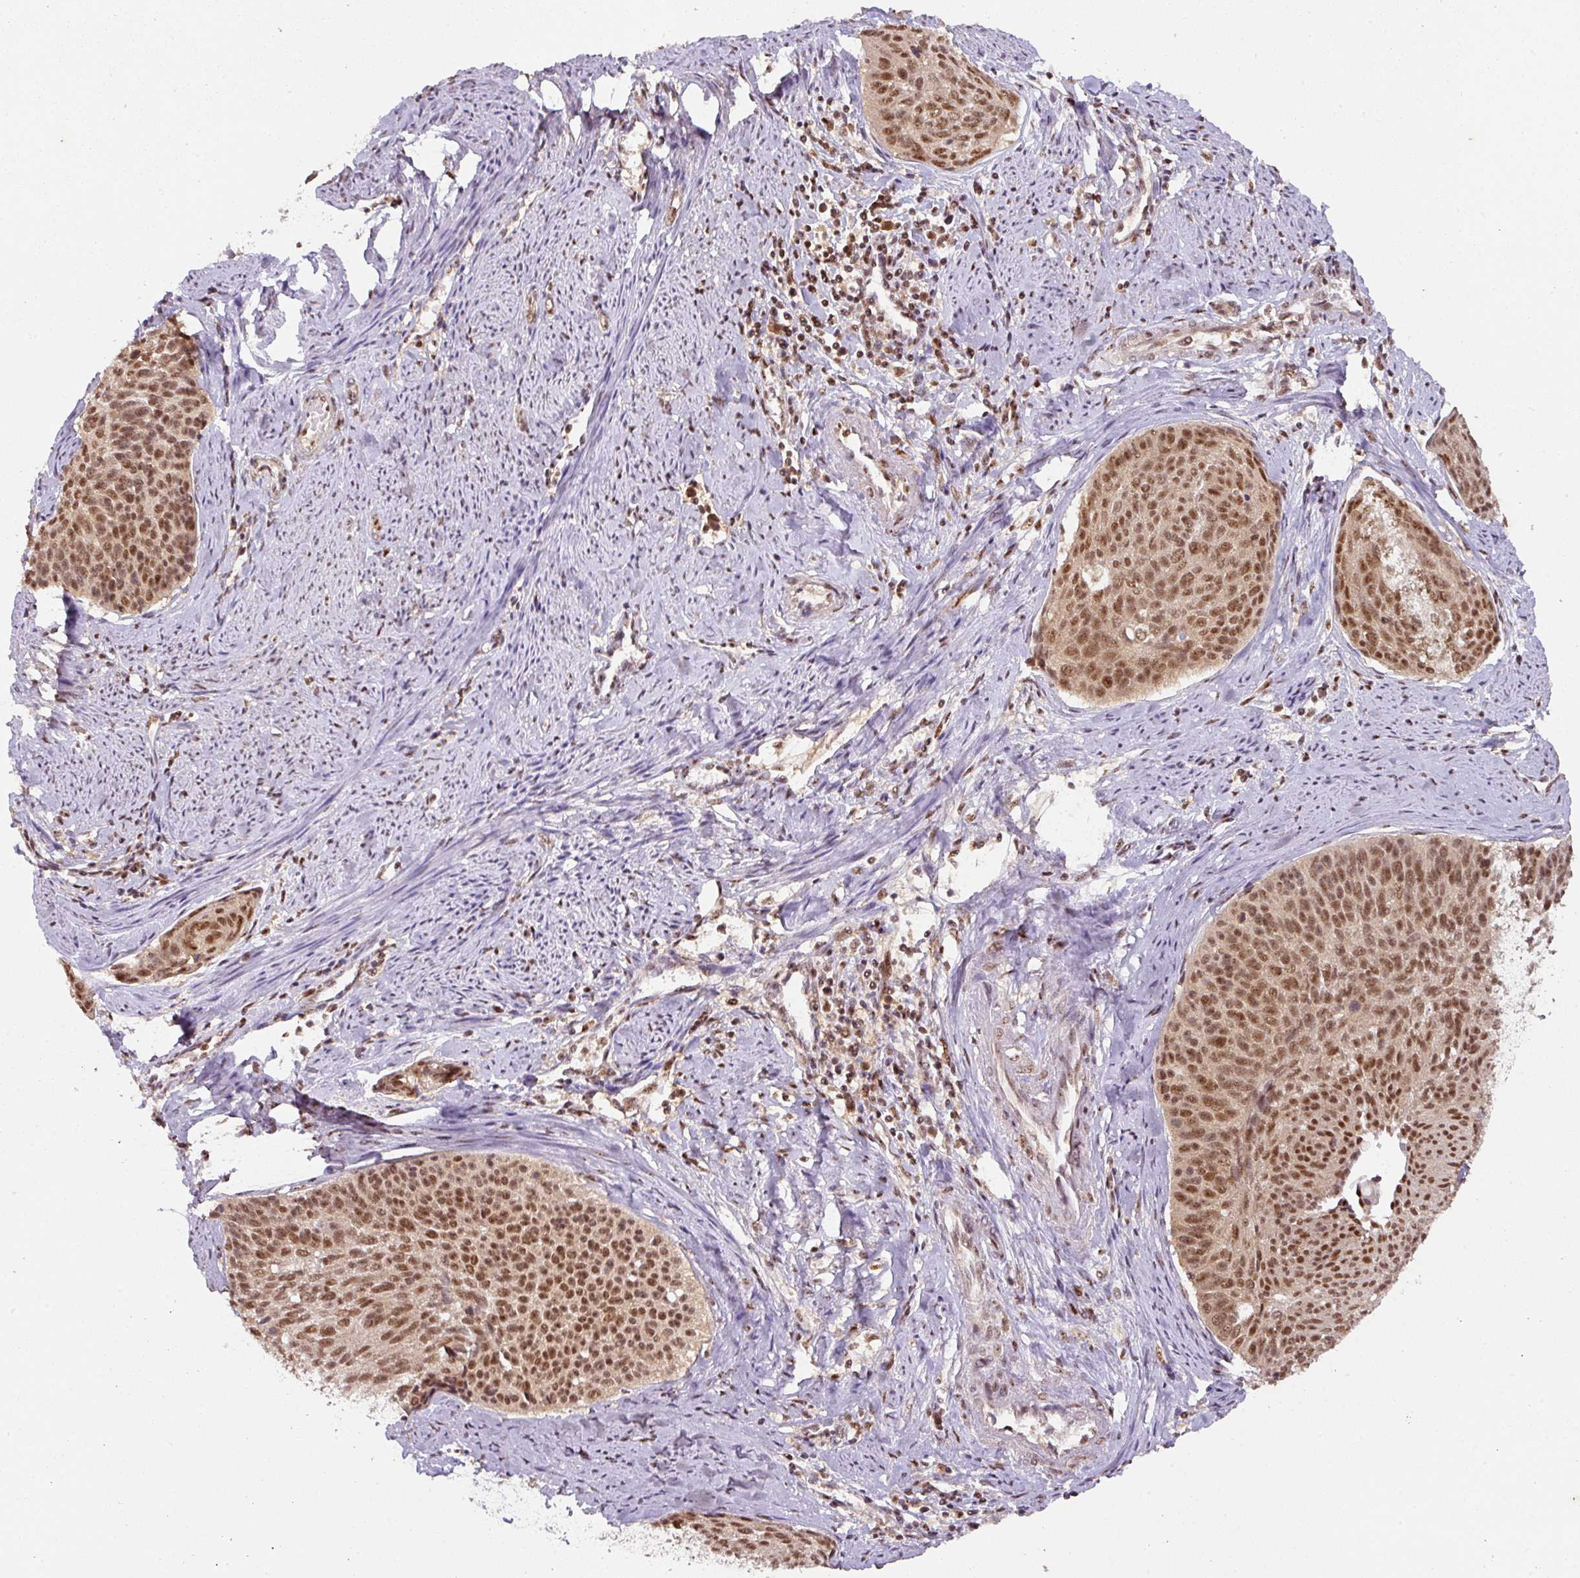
{"staining": {"intensity": "moderate", "quantity": ">75%", "location": "nuclear"}, "tissue": "cervical cancer", "cell_type": "Tumor cells", "image_type": "cancer", "snomed": [{"axis": "morphology", "description": "Squamous cell carcinoma, NOS"}, {"axis": "topography", "description": "Cervix"}], "caption": "Tumor cells reveal medium levels of moderate nuclear expression in about >75% of cells in cervical cancer.", "gene": "RANBP9", "patient": {"sex": "female", "age": 55}}